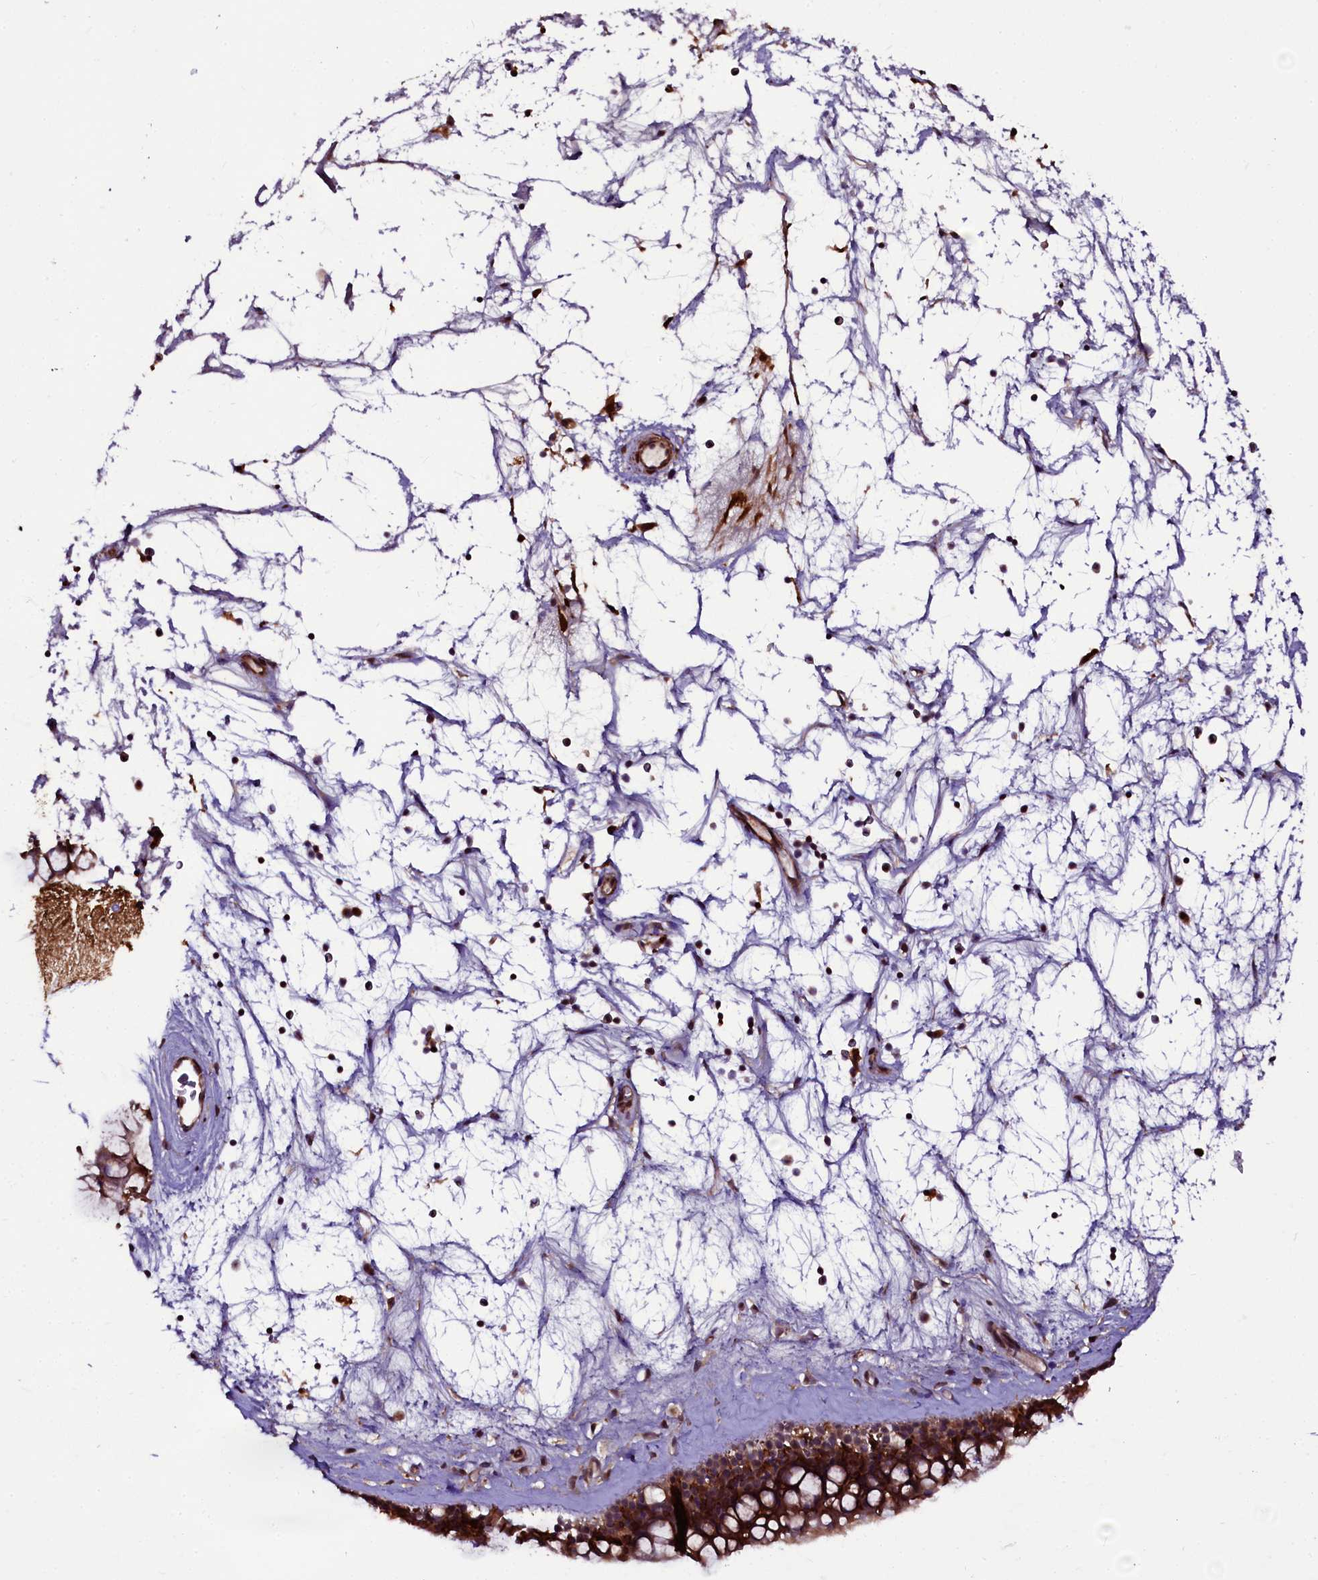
{"staining": {"intensity": "strong", "quantity": ">75%", "location": "cytoplasmic/membranous"}, "tissue": "nasopharynx", "cell_type": "Respiratory epithelial cells", "image_type": "normal", "snomed": [{"axis": "morphology", "description": "Normal tissue, NOS"}, {"axis": "topography", "description": "Nasopharynx"}], "caption": "Nasopharynx stained with immunohistochemistry (IHC) demonstrates strong cytoplasmic/membranous expression in approximately >75% of respiratory epithelial cells.", "gene": "N4BP1", "patient": {"sex": "male", "age": 64}}